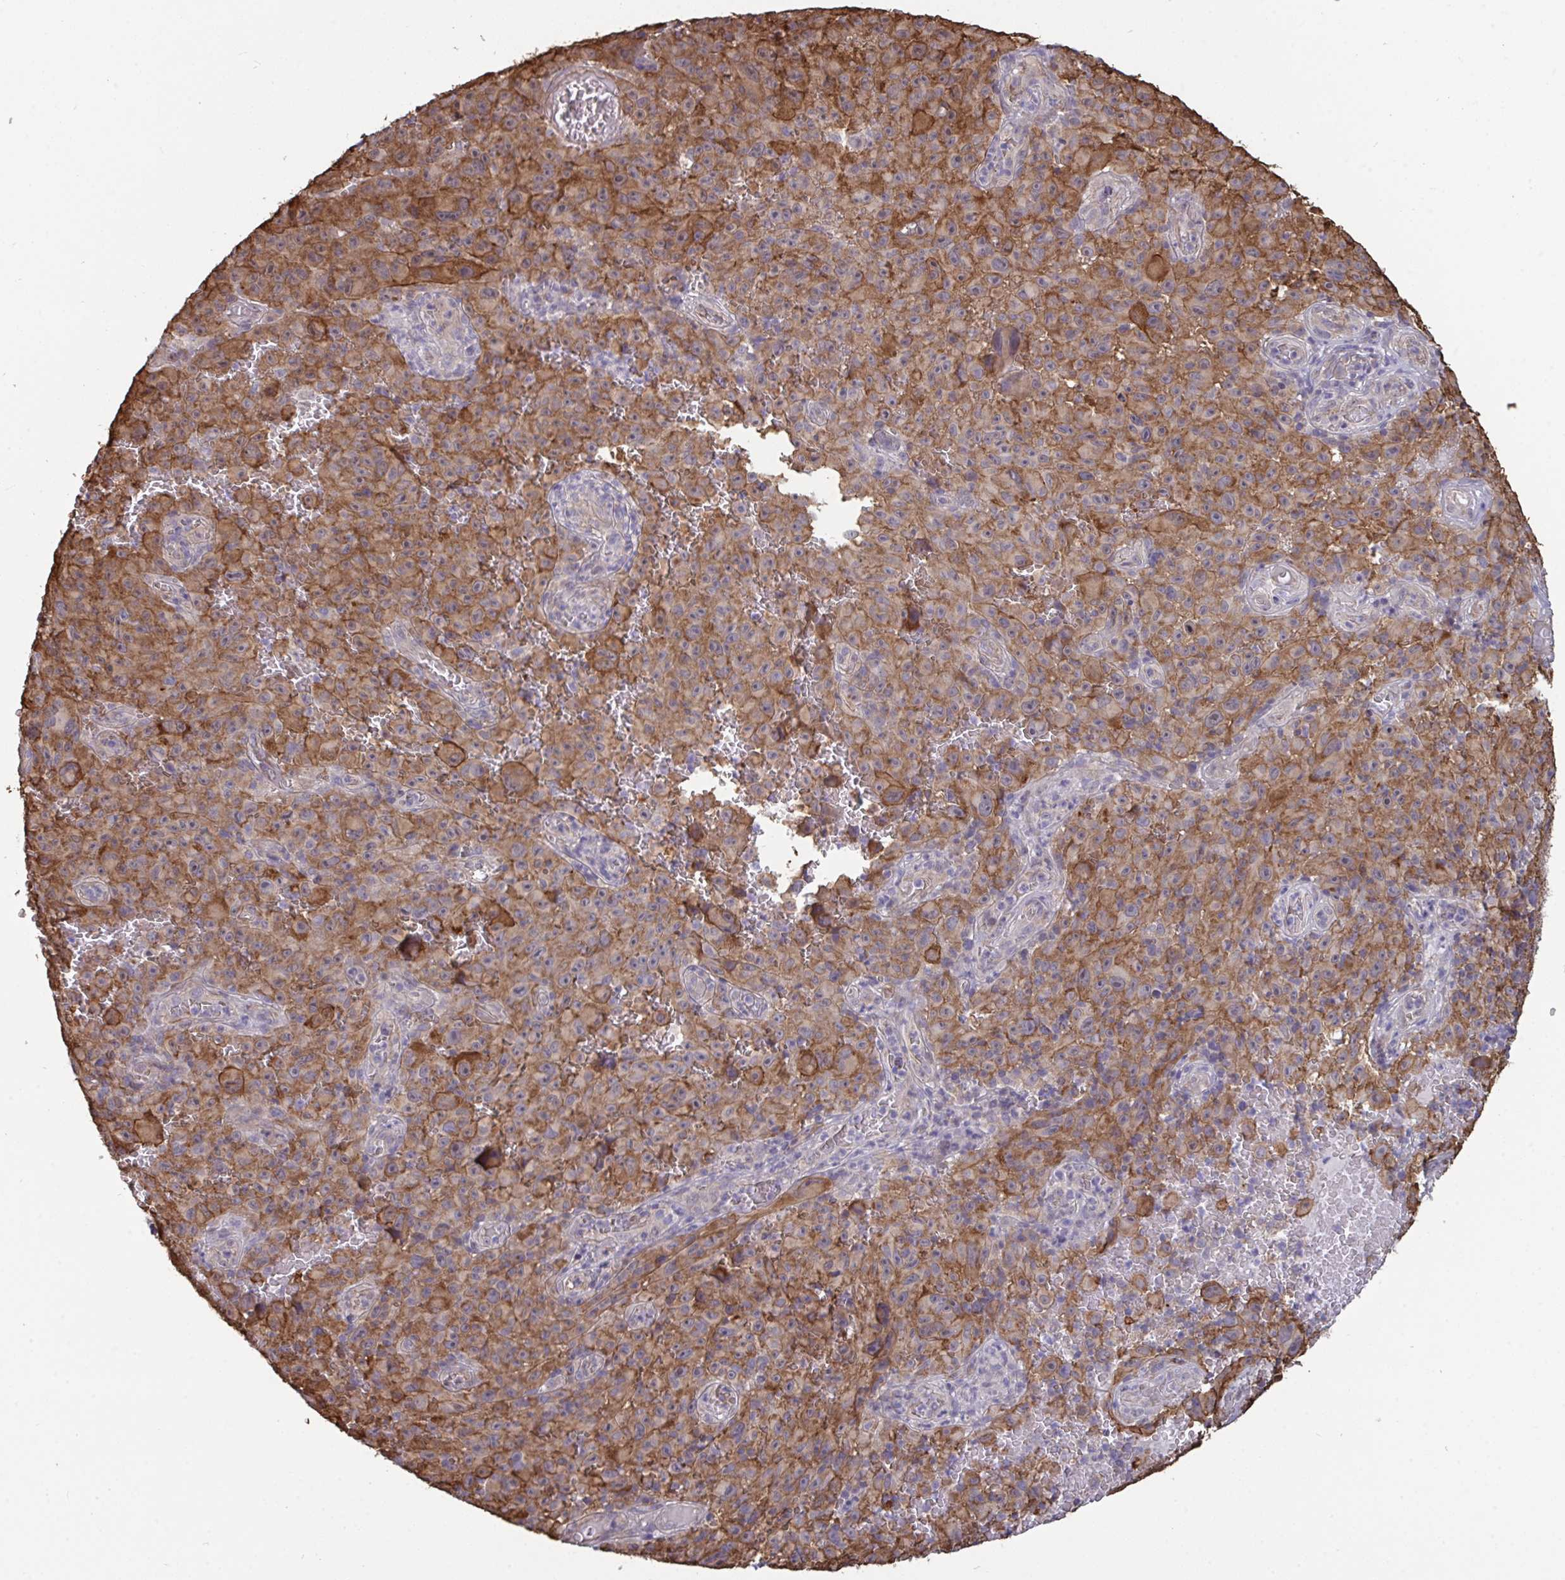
{"staining": {"intensity": "moderate", "quantity": "25%-75%", "location": "cytoplasmic/membranous"}, "tissue": "melanoma", "cell_type": "Tumor cells", "image_type": "cancer", "snomed": [{"axis": "morphology", "description": "Malignant melanoma, NOS"}, {"axis": "topography", "description": "Skin"}], "caption": "Malignant melanoma stained with DAB IHC shows medium levels of moderate cytoplasmic/membranous positivity in about 25%-75% of tumor cells.", "gene": "ISCU", "patient": {"sex": "female", "age": 82}}